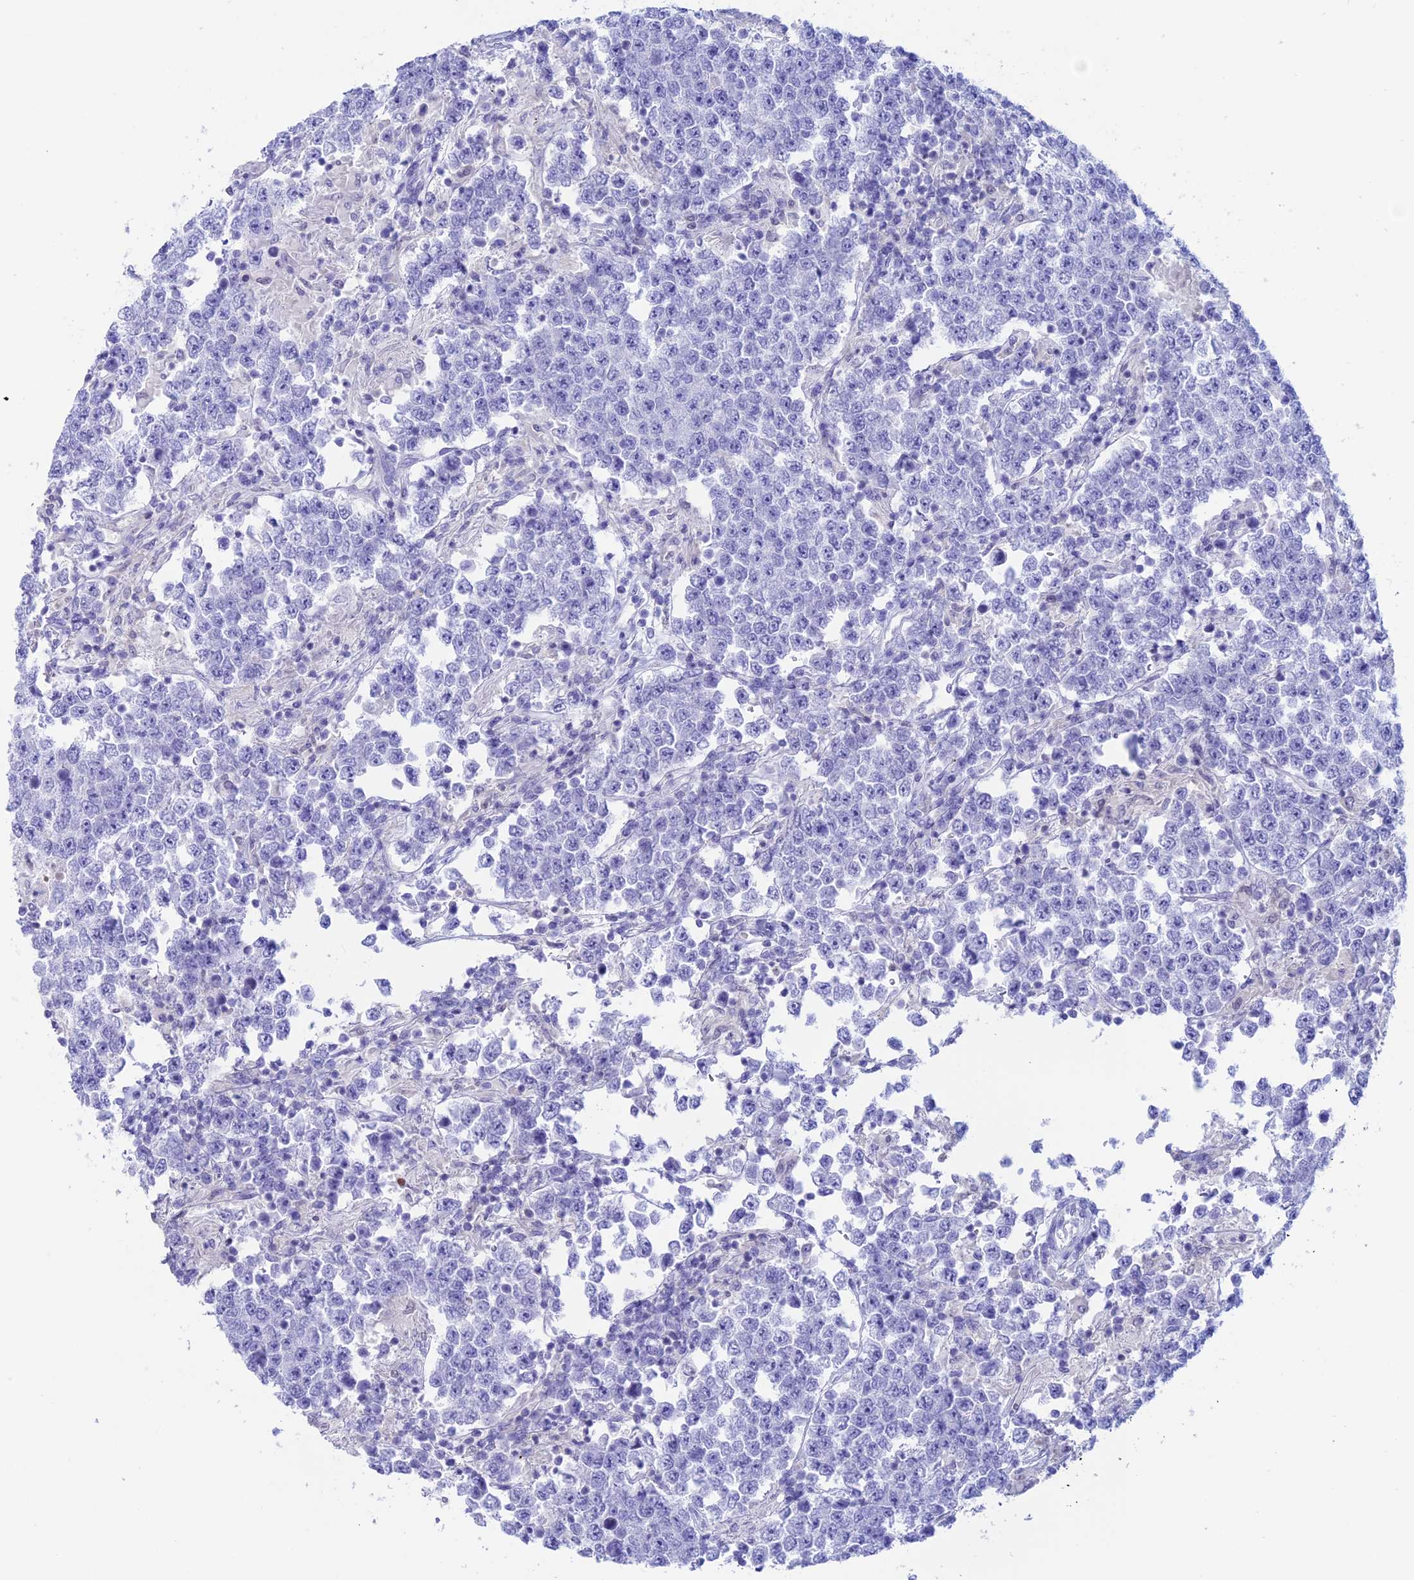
{"staining": {"intensity": "negative", "quantity": "none", "location": "none"}, "tissue": "testis cancer", "cell_type": "Tumor cells", "image_type": "cancer", "snomed": [{"axis": "morphology", "description": "Normal tissue, NOS"}, {"axis": "morphology", "description": "Urothelial carcinoma, High grade"}, {"axis": "morphology", "description": "Seminoma, NOS"}, {"axis": "morphology", "description": "Carcinoma, Embryonal, NOS"}, {"axis": "topography", "description": "Urinary bladder"}, {"axis": "topography", "description": "Testis"}], "caption": "An IHC photomicrograph of seminoma (testis) is shown. There is no staining in tumor cells of seminoma (testis).", "gene": "RP1", "patient": {"sex": "male", "age": 41}}